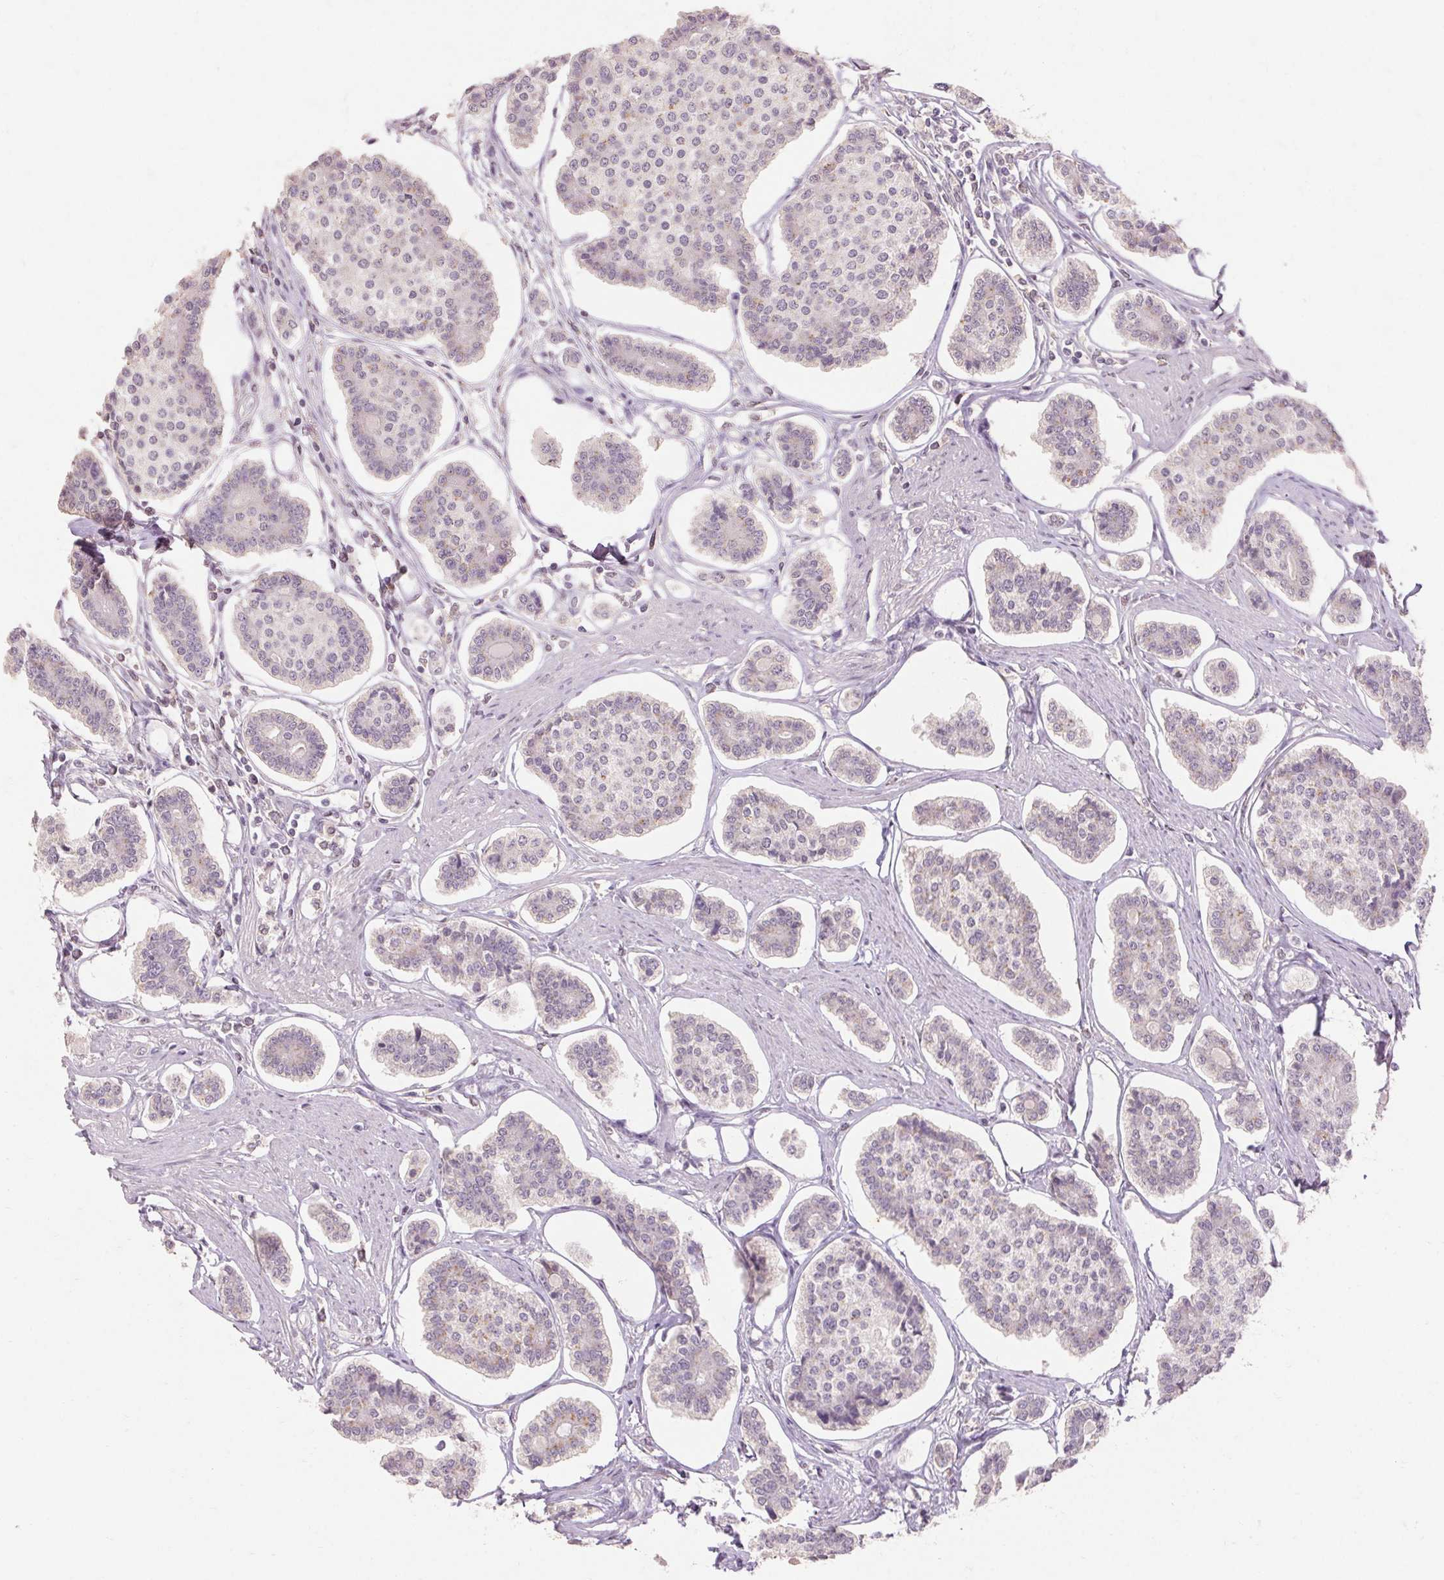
{"staining": {"intensity": "negative", "quantity": "none", "location": "none"}, "tissue": "carcinoid", "cell_type": "Tumor cells", "image_type": "cancer", "snomed": [{"axis": "morphology", "description": "Carcinoid, malignant, NOS"}, {"axis": "topography", "description": "Small intestine"}], "caption": "This is an immunohistochemistry photomicrograph of carcinoid. There is no positivity in tumor cells.", "gene": "SKP2", "patient": {"sex": "female", "age": 65}}